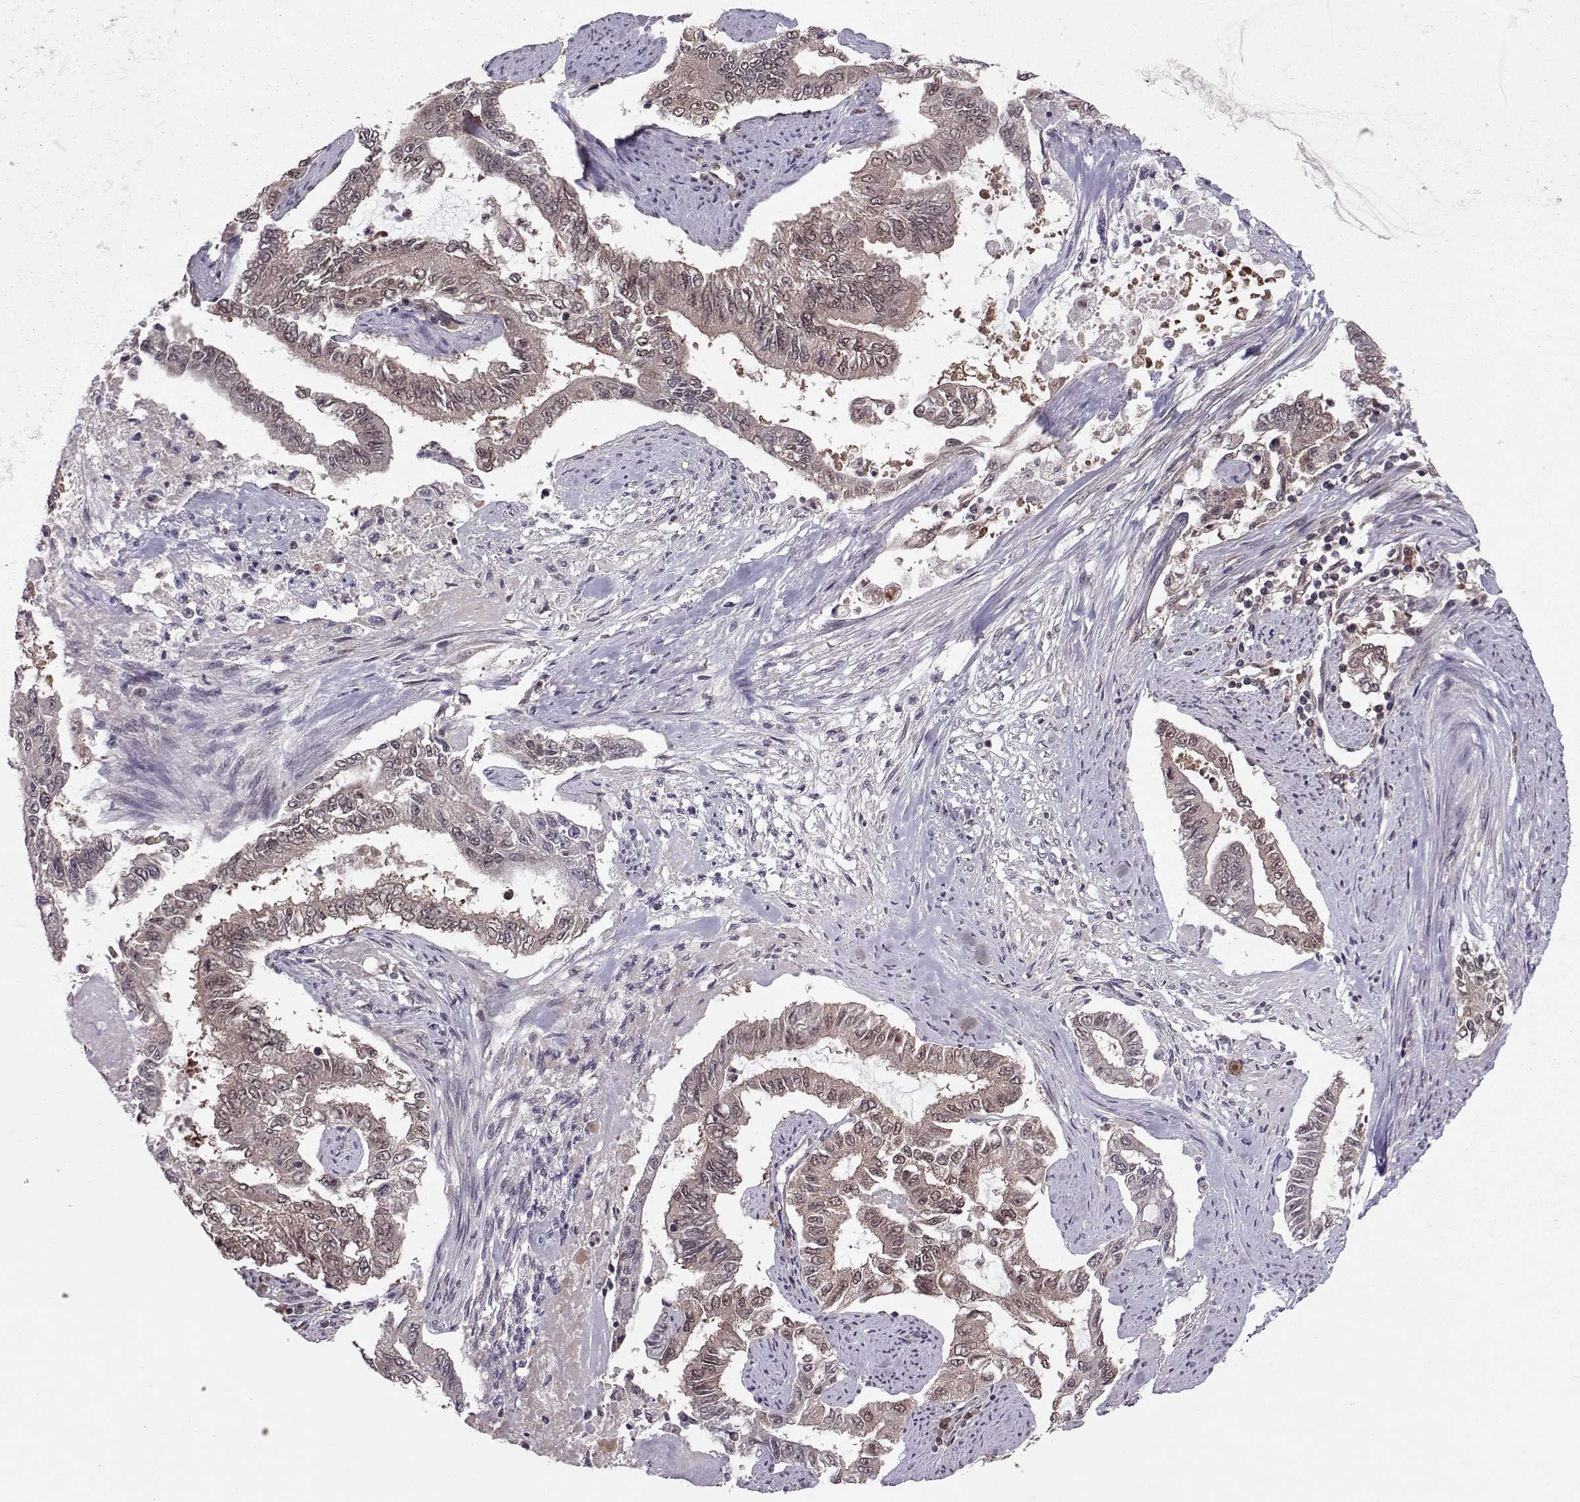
{"staining": {"intensity": "weak", "quantity": "<25%", "location": "cytoplasmic/membranous"}, "tissue": "endometrial cancer", "cell_type": "Tumor cells", "image_type": "cancer", "snomed": [{"axis": "morphology", "description": "Adenocarcinoma, NOS"}, {"axis": "topography", "description": "Uterus"}], "caption": "Immunohistochemical staining of adenocarcinoma (endometrial) reveals no significant positivity in tumor cells.", "gene": "PPP2R2A", "patient": {"sex": "female", "age": 59}}